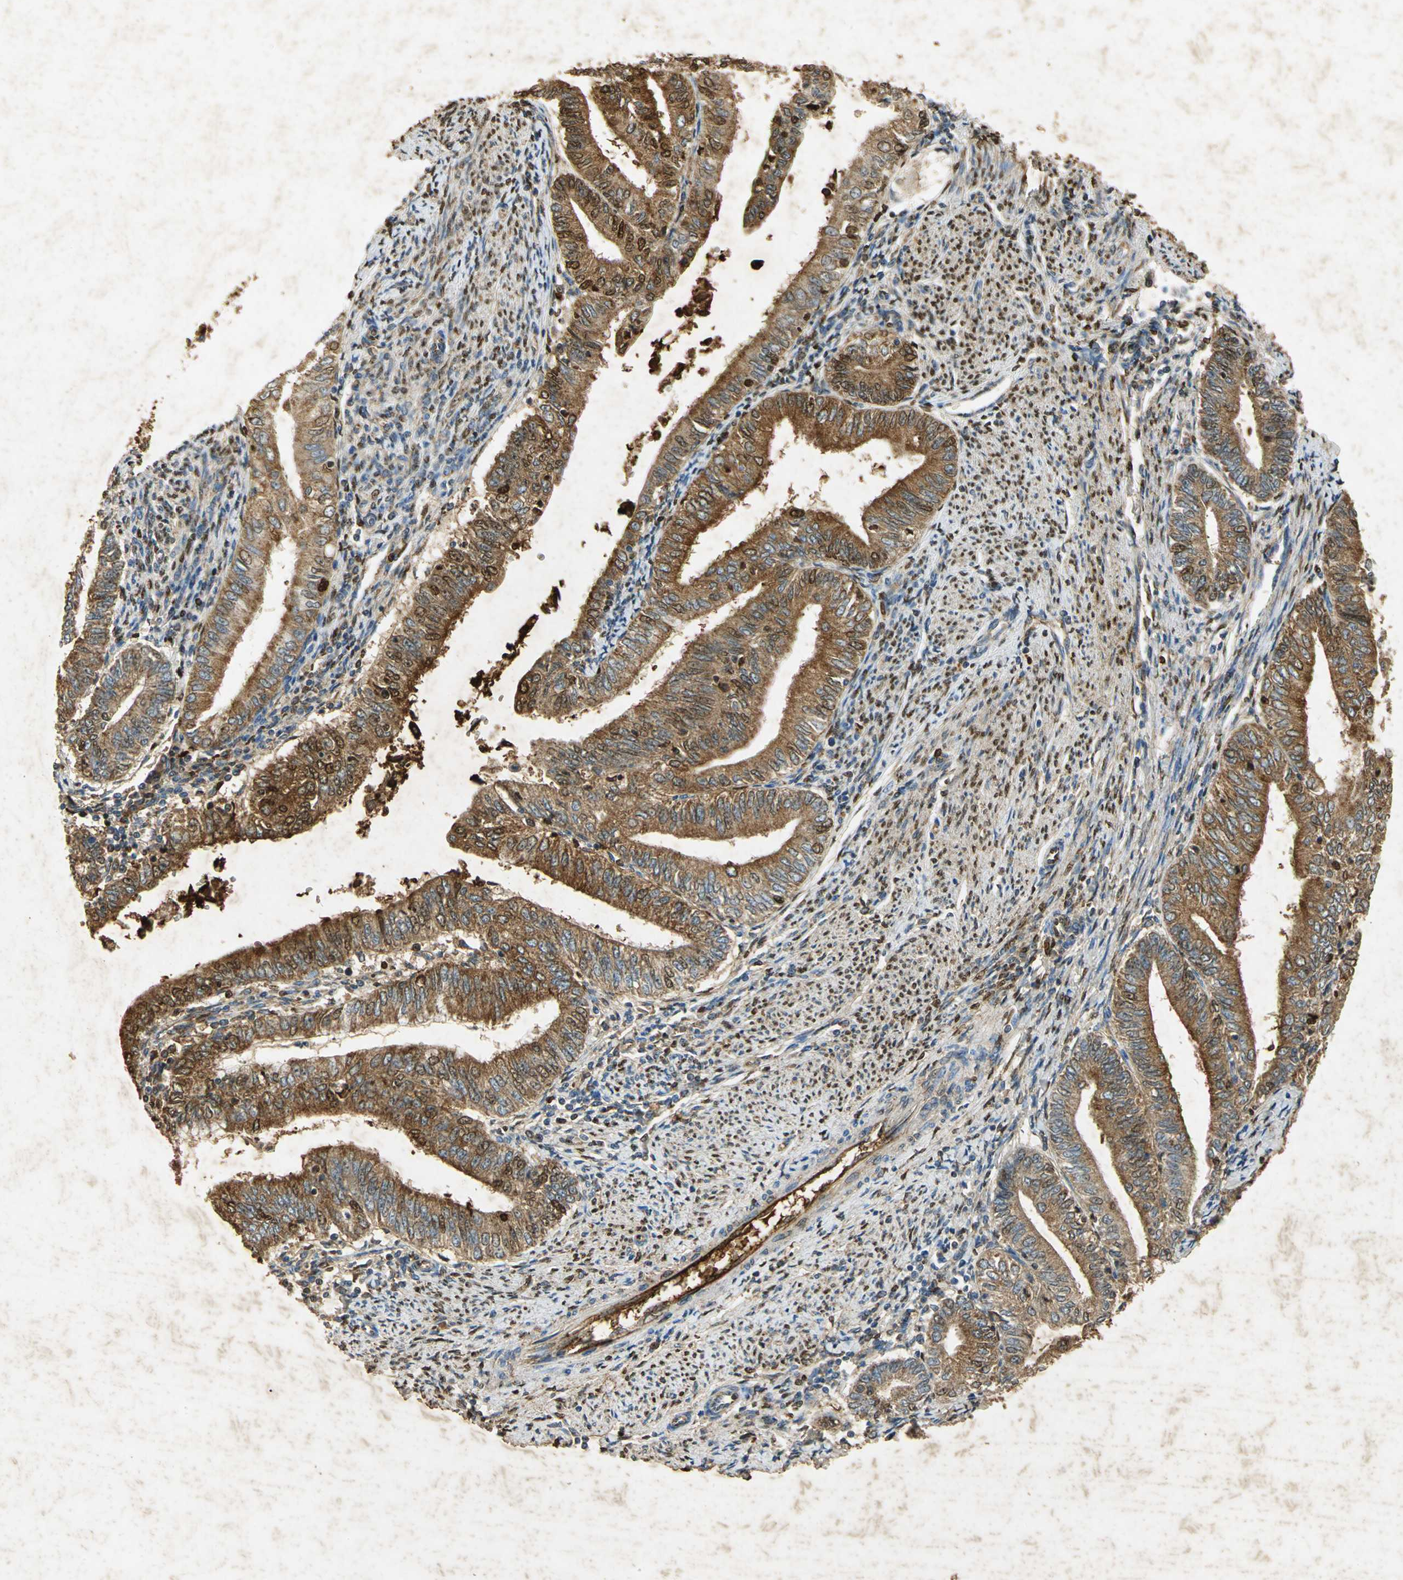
{"staining": {"intensity": "strong", "quantity": ">75%", "location": "cytoplasmic/membranous,nuclear"}, "tissue": "endometrial cancer", "cell_type": "Tumor cells", "image_type": "cancer", "snomed": [{"axis": "morphology", "description": "Adenocarcinoma, NOS"}, {"axis": "topography", "description": "Endometrium"}], "caption": "Endometrial cancer was stained to show a protein in brown. There is high levels of strong cytoplasmic/membranous and nuclear positivity in about >75% of tumor cells.", "gene": "ANXA4", "patient": {"sex": "female", "age": 66}}